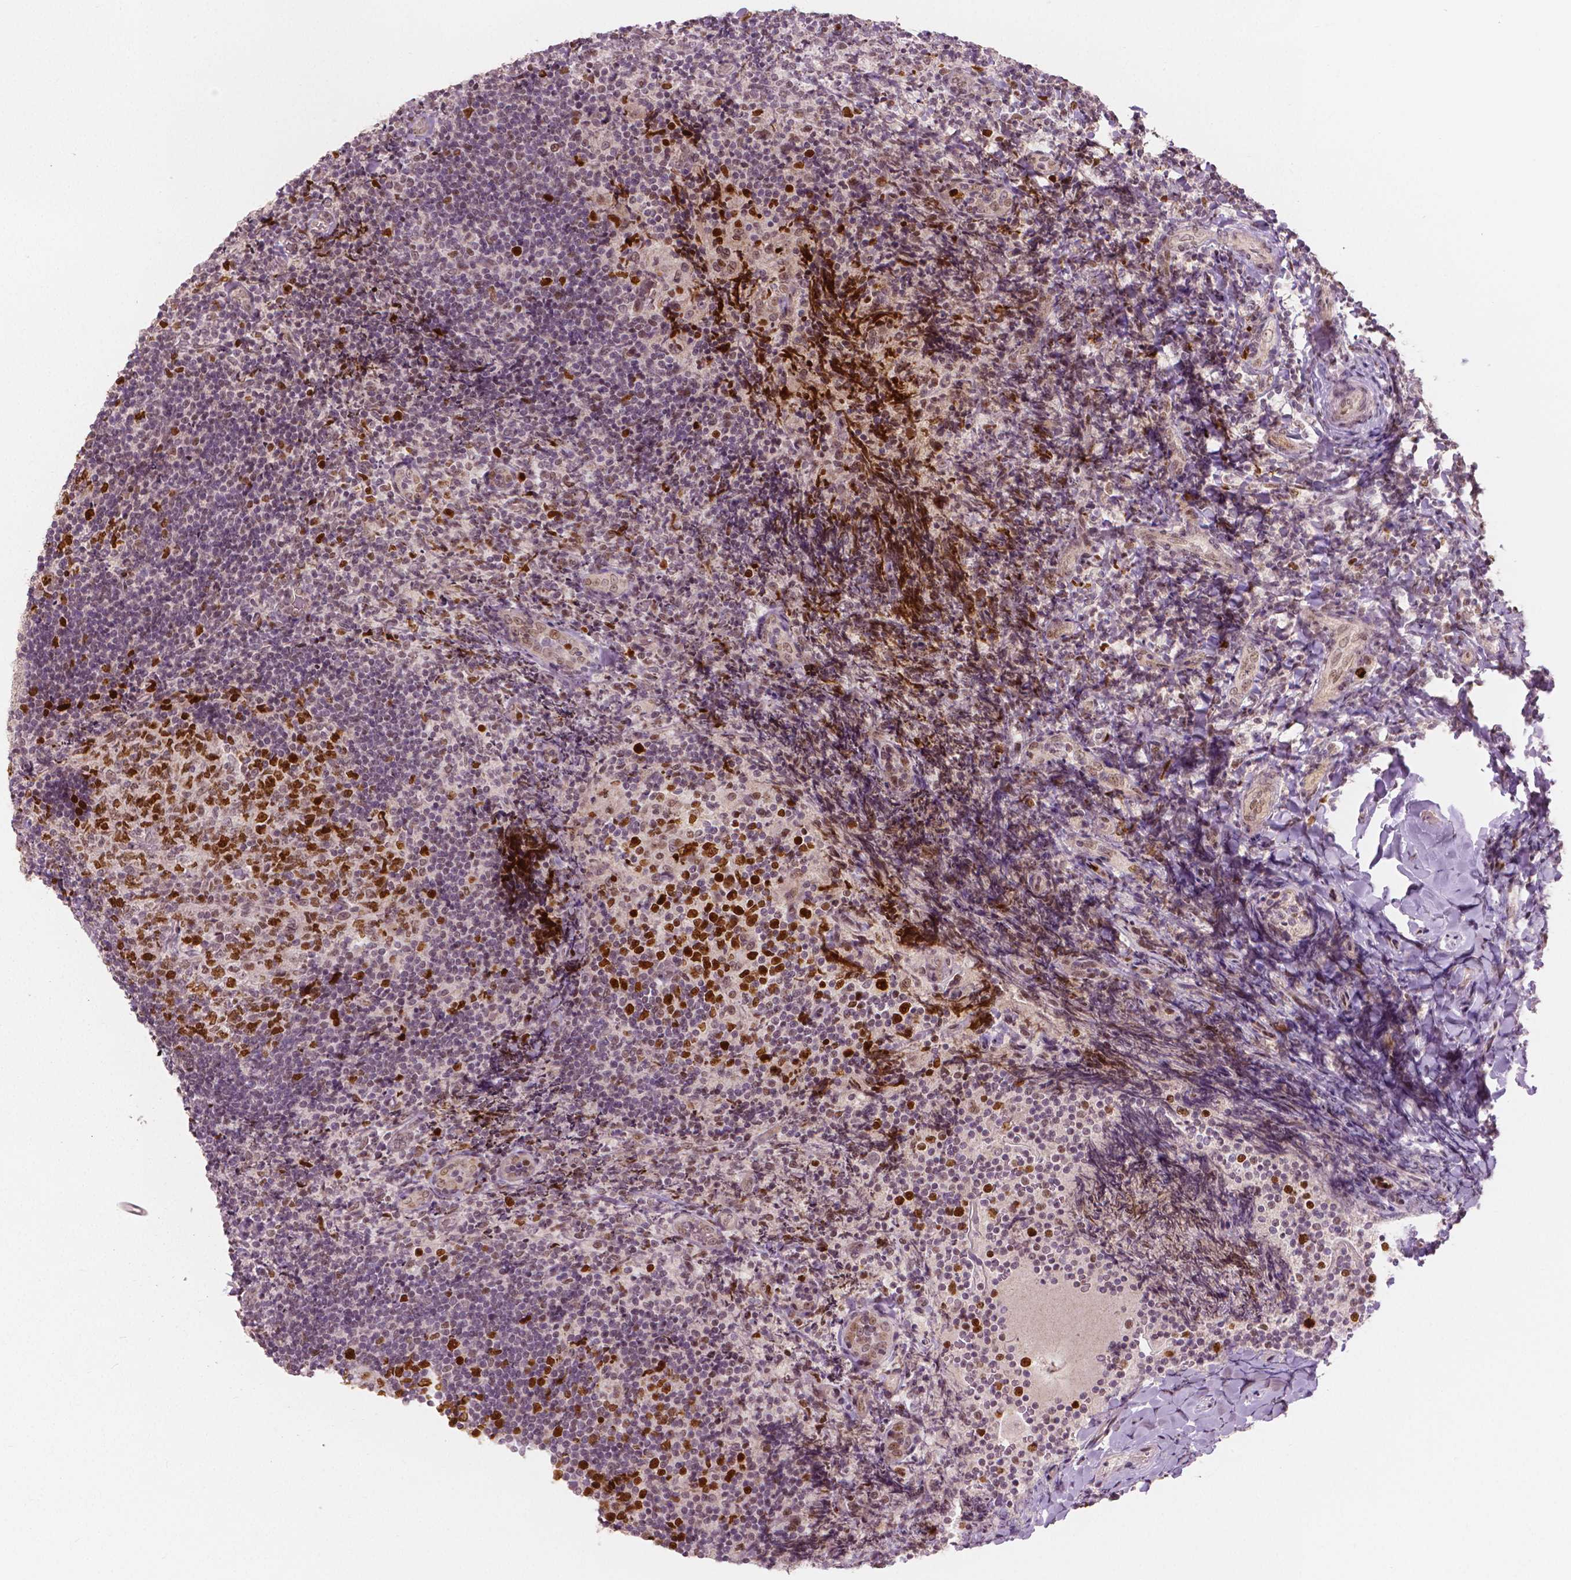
{"staining": {"intensity": "strong", "quantity": "<25%", "location": "nuclear"}, "tissue": "tonsil", "cell_type": "Germinal center cells", "image_type": "normal", "snomed": [{"axis": "morphology", "description": "Normal tissue, NOS"}, {"axis": "topography", "description": "Tonsil"}], "caption": "The histopathology image reveals staining of unremarkable tonsil, revealing strong nuclear protein positivity (brown color) within germinal center cells. Using DAB (brown) and hematoxylin (blue) stains, captured at high magnification using brightfield microscopy.", "gene": "NSD2", "patient": {"sex": "female", "age": 10}}